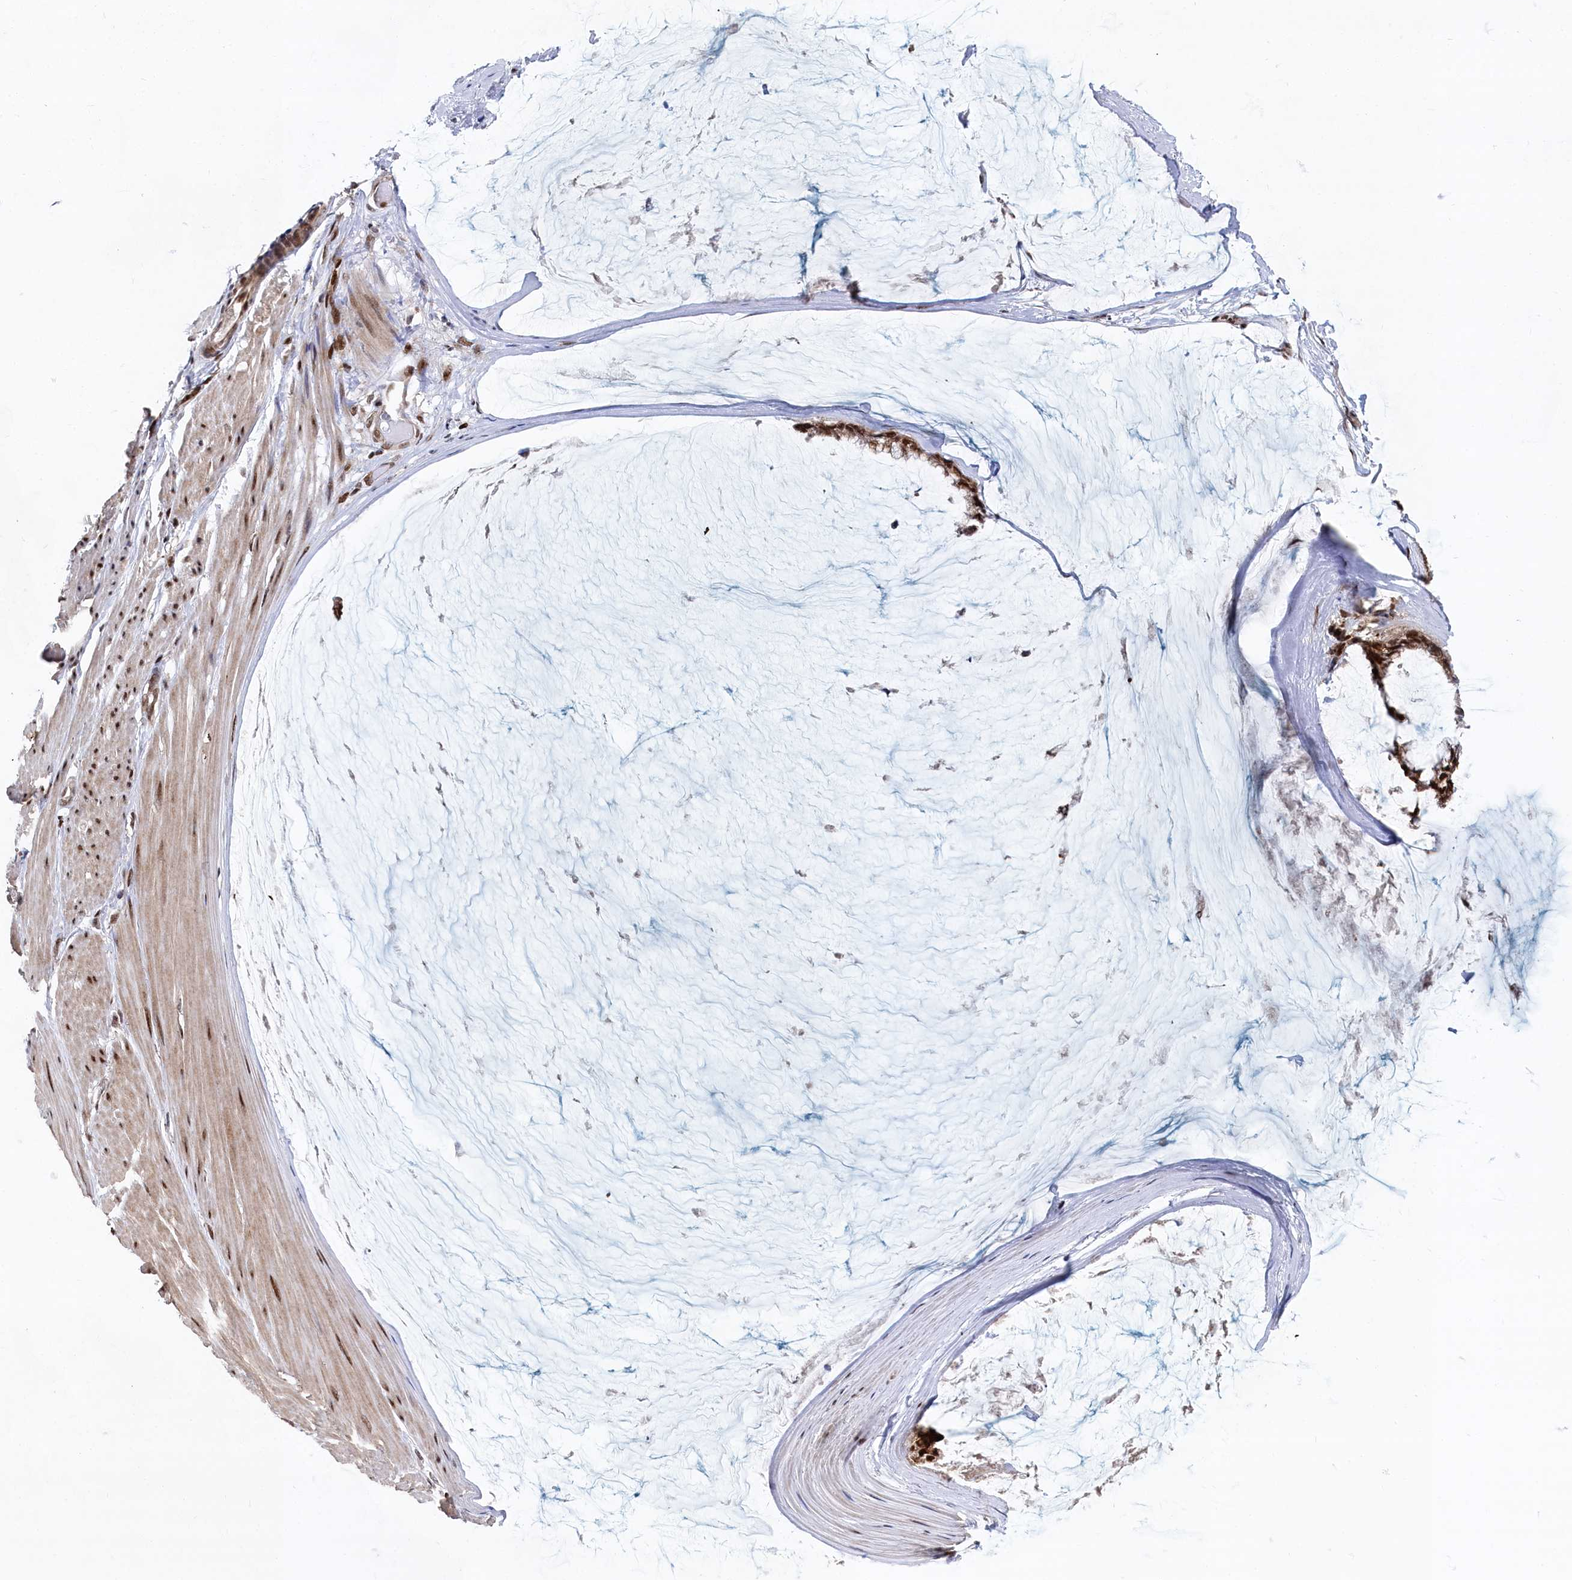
{"staining": {"intensity": "strong", "quantity": ">75%", "location": "nuclear"}, "tissue": "ovarian cancer", "cell_type": "Tumor cells", "image_type": "cancer", "snomed": [{"axis": "morphology", "description": "Cystadenocarcinoma, mucinous, NOS"}, {"axis": "topography", "description": "Ovary"}], "caption": "Ovarian cancer (mucinous cystadenocarcinoma) tissue demonstrates strong nuclear expression in approximately >75% of tumor cells", "gene": "BUB3", "patient": {"sex": "female", "age": 39}}